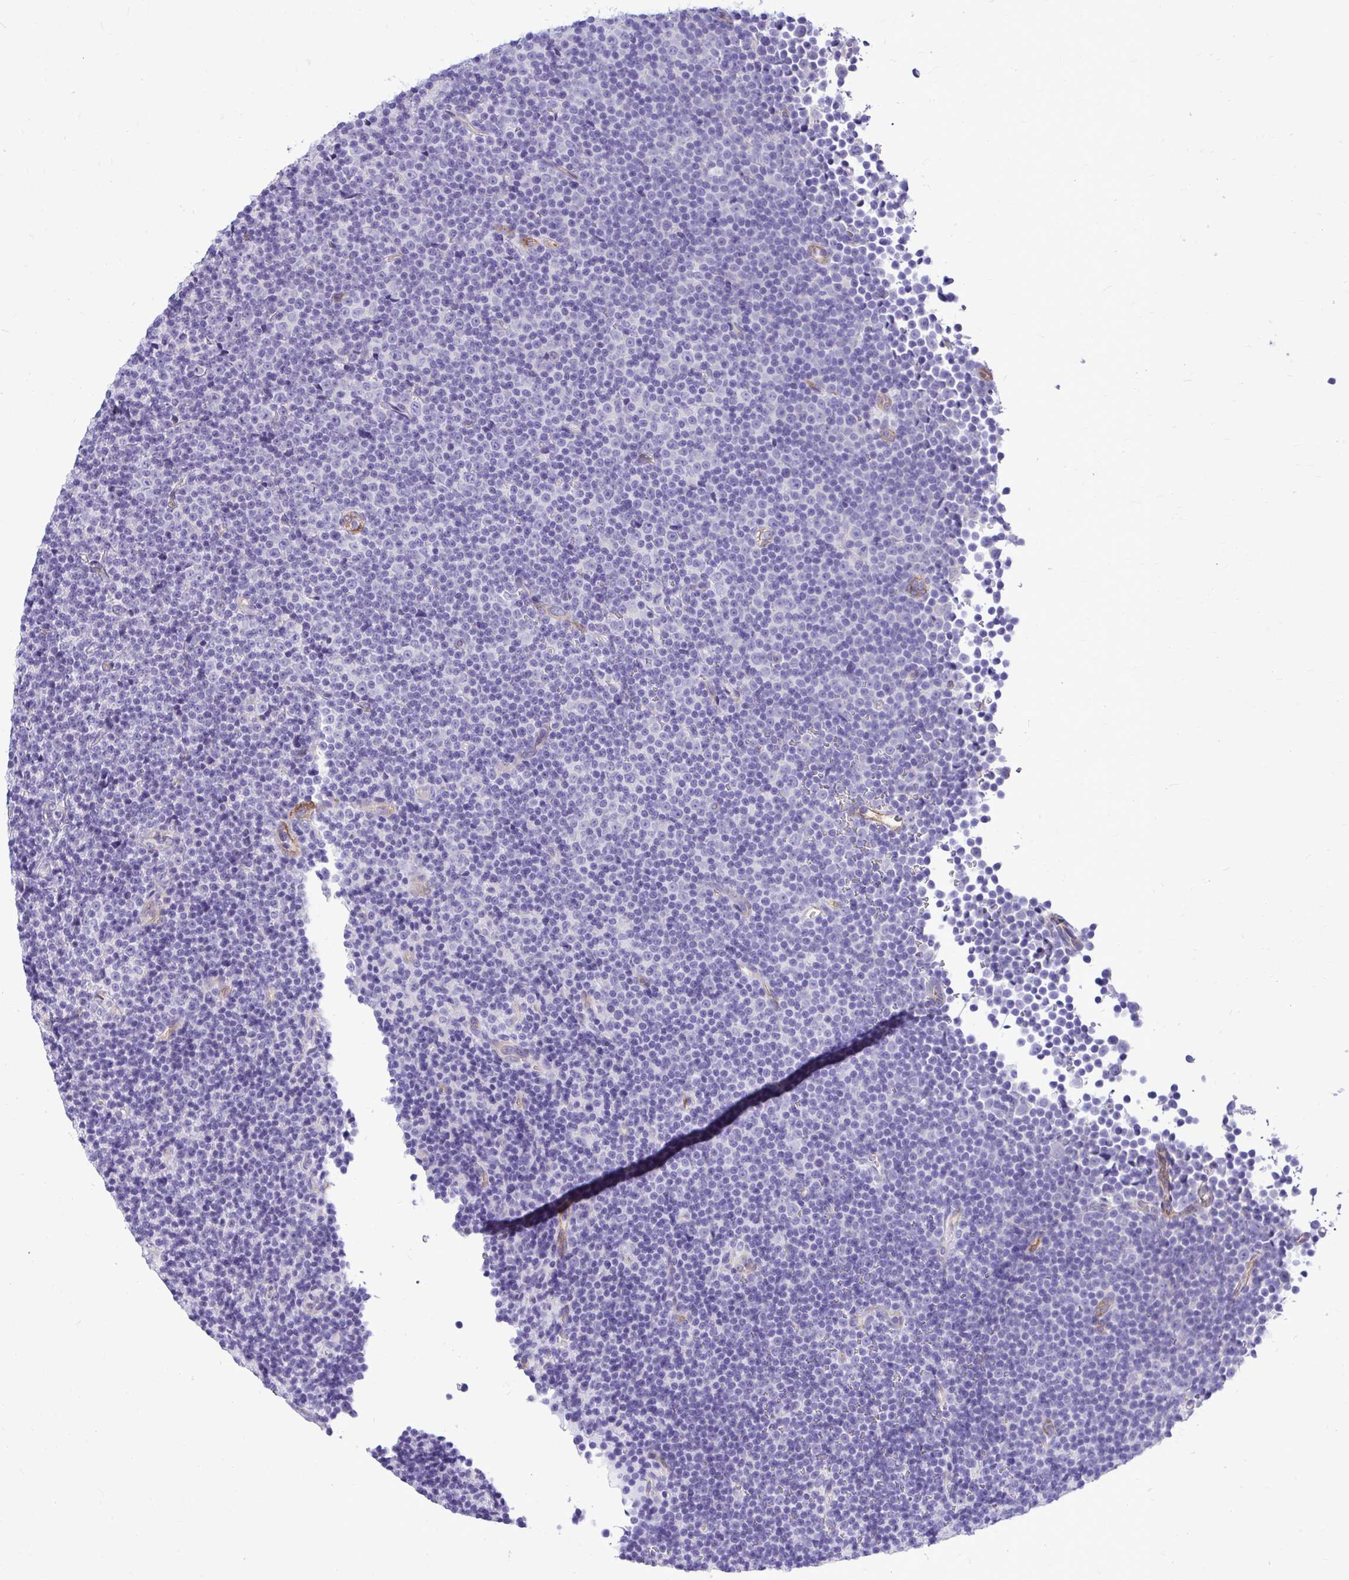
{"staining": {"intensity": "negative", "quantity": "none", "location": "none"}, "tissue": "lymphoma", "cell_type": "Tumor cells", "image_type": "cancer", "snomed": [{"axis": "morphology", "description": "Malignant lymphoma, non-Hodgkin's type, Low grade"}, {"axis": "topography", "description": "Lymph node"}], "caption": "Tumor cells are negative for protein expression in human low-grade malignant lymphoma, non-Hodgkin's type.", "gene": "ABCG2", "patient": {"sex": "female", "age": 67}}